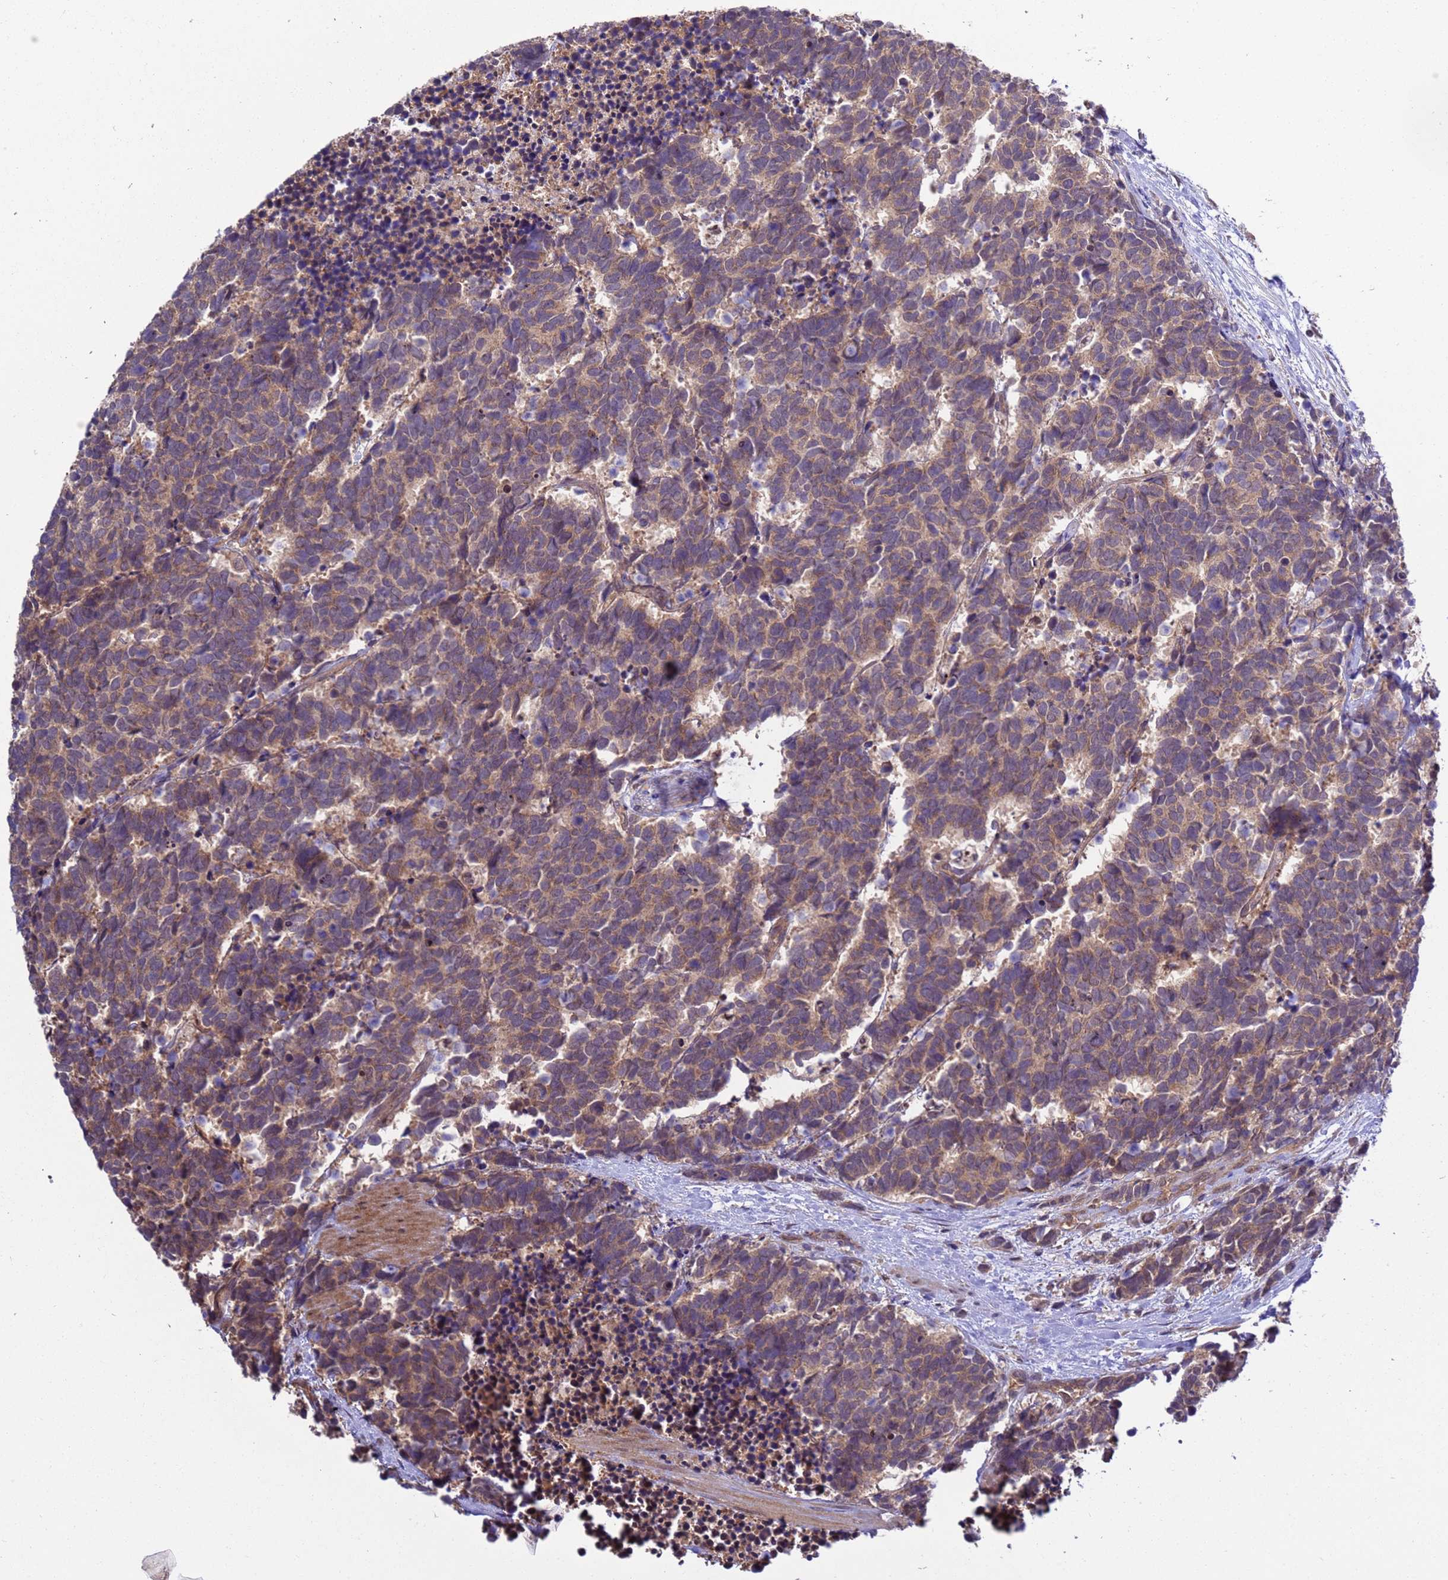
{"staining": {"intensity": "moderate", "quantity": ">75%", "location": "cytoplasmic/membranous"}, "tissue": "carcinoid", "cell_type": "Tumor cells", "image_type": "cancer", "snomed": [{"axis": "morphology", "description": "Carcinoma, NOS"}, {"axis": "morphology", "description": "Carcinoid, malignant, NOS"}, {"axis": "topography", "description": "Prostate"}], "caption": "A histopathology image of malignant carcinoid stained for a protein displays moderate cytoplasmic/membranous brown staining in tumor cells. (DAB (3,3'-diaminobenzidine) IHC with brightfield microscopy, high magnification).", "gene": "ZFP69B", "patient": {"sex": "male", "age": 57}}